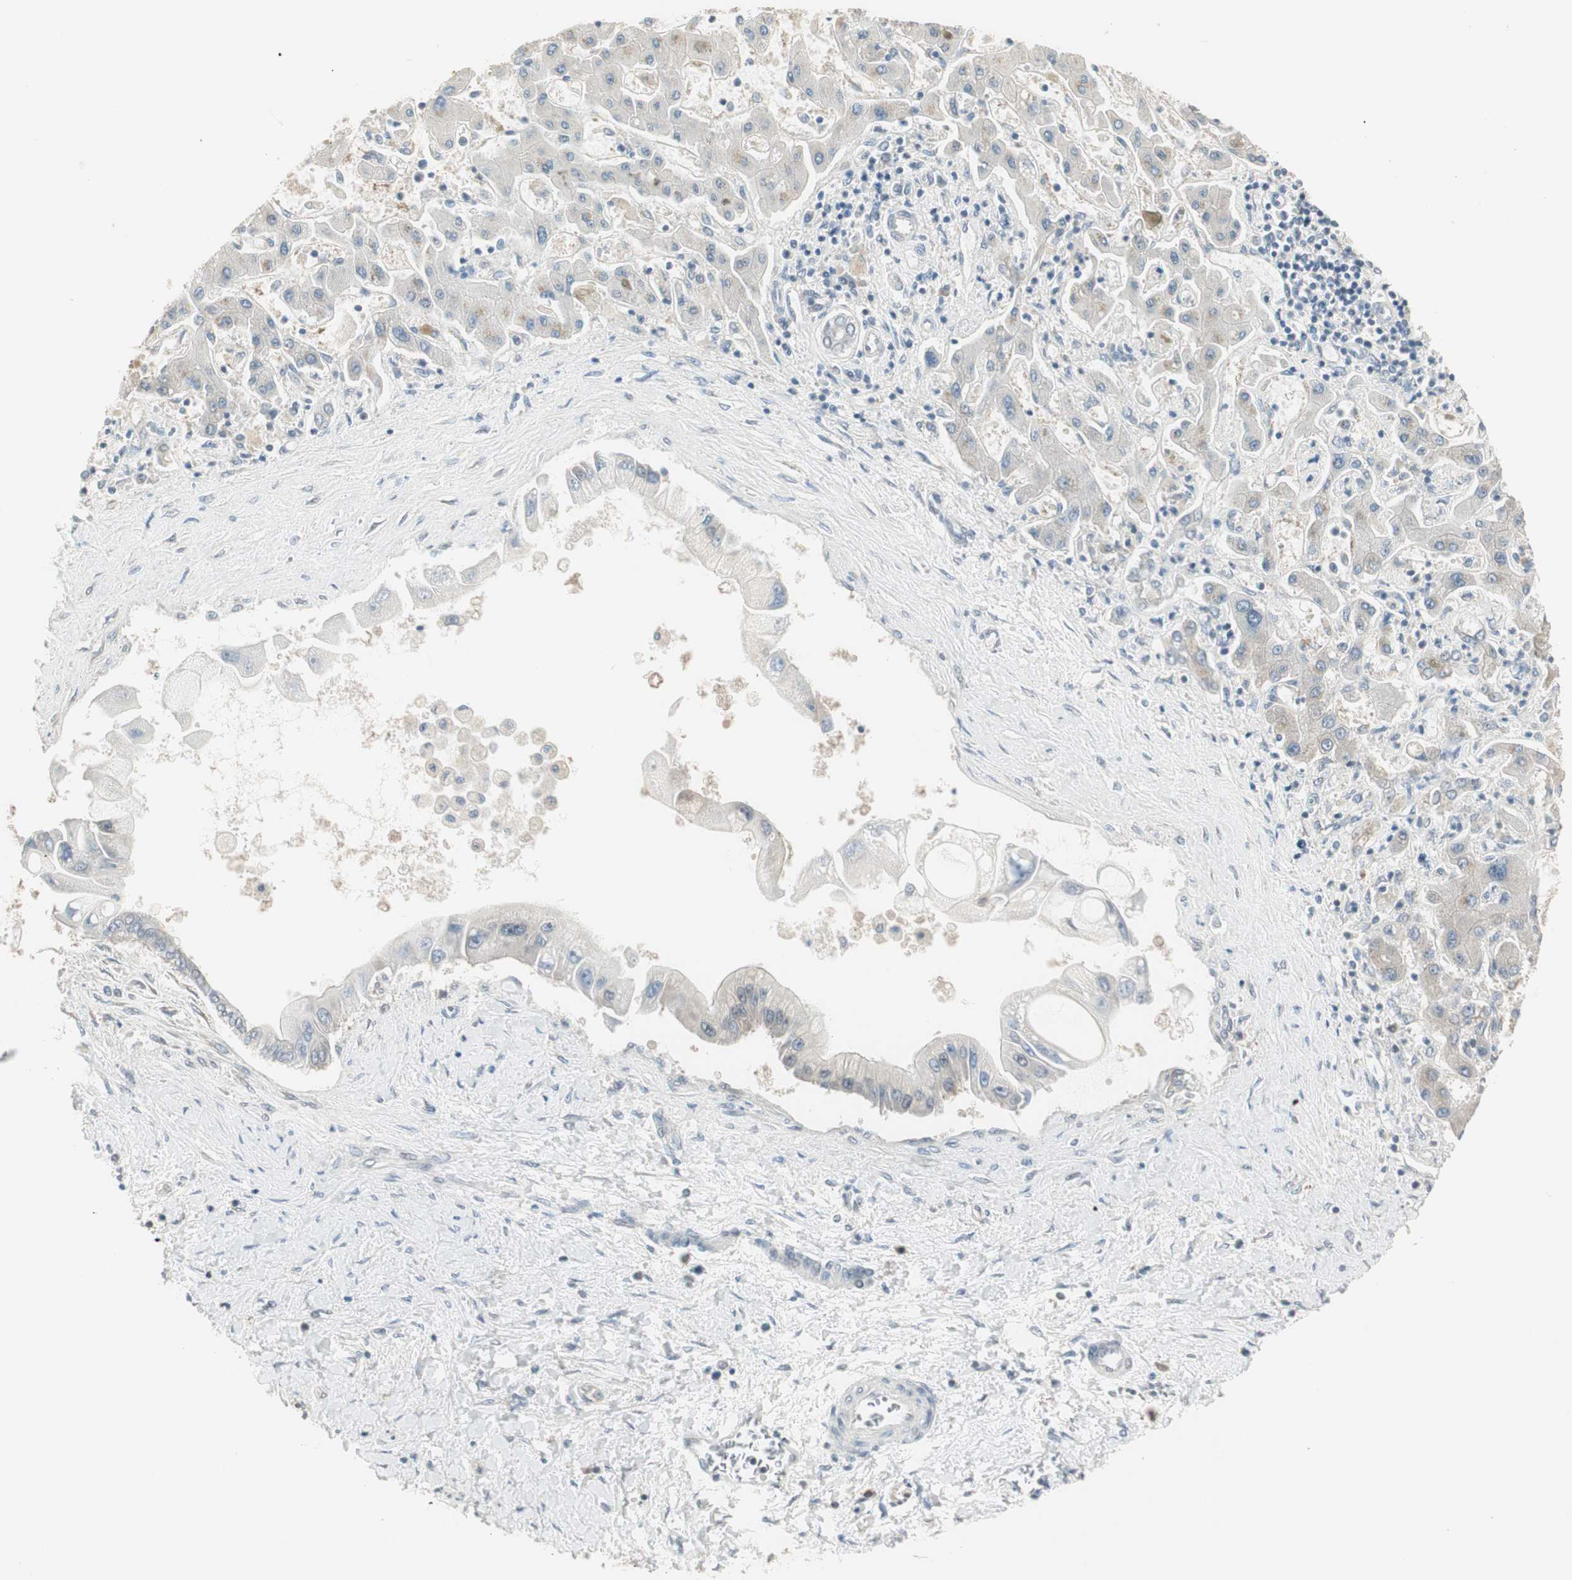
{"staining": {"intensity": "weak", "quantity": "25%-75%", "location": "cytoplasmic/membranous"}, "tissue": "liver cancer", "cell_type": "Tumor cells", "image_type": "cancer", "snomed": [{"axis": "morphology", "description": "Cholangiocarcinoma"}, {"axis": "topography", "description": "Liver"}], "caption": "Liver cancer was stained to show a protein in brown. There is low levels of weak cytoplasmic/membranous staining in approximately 25%-75% of tumor cells.", "gene": "PDZK1", "patient": {"sex": "male", "age": 50}}